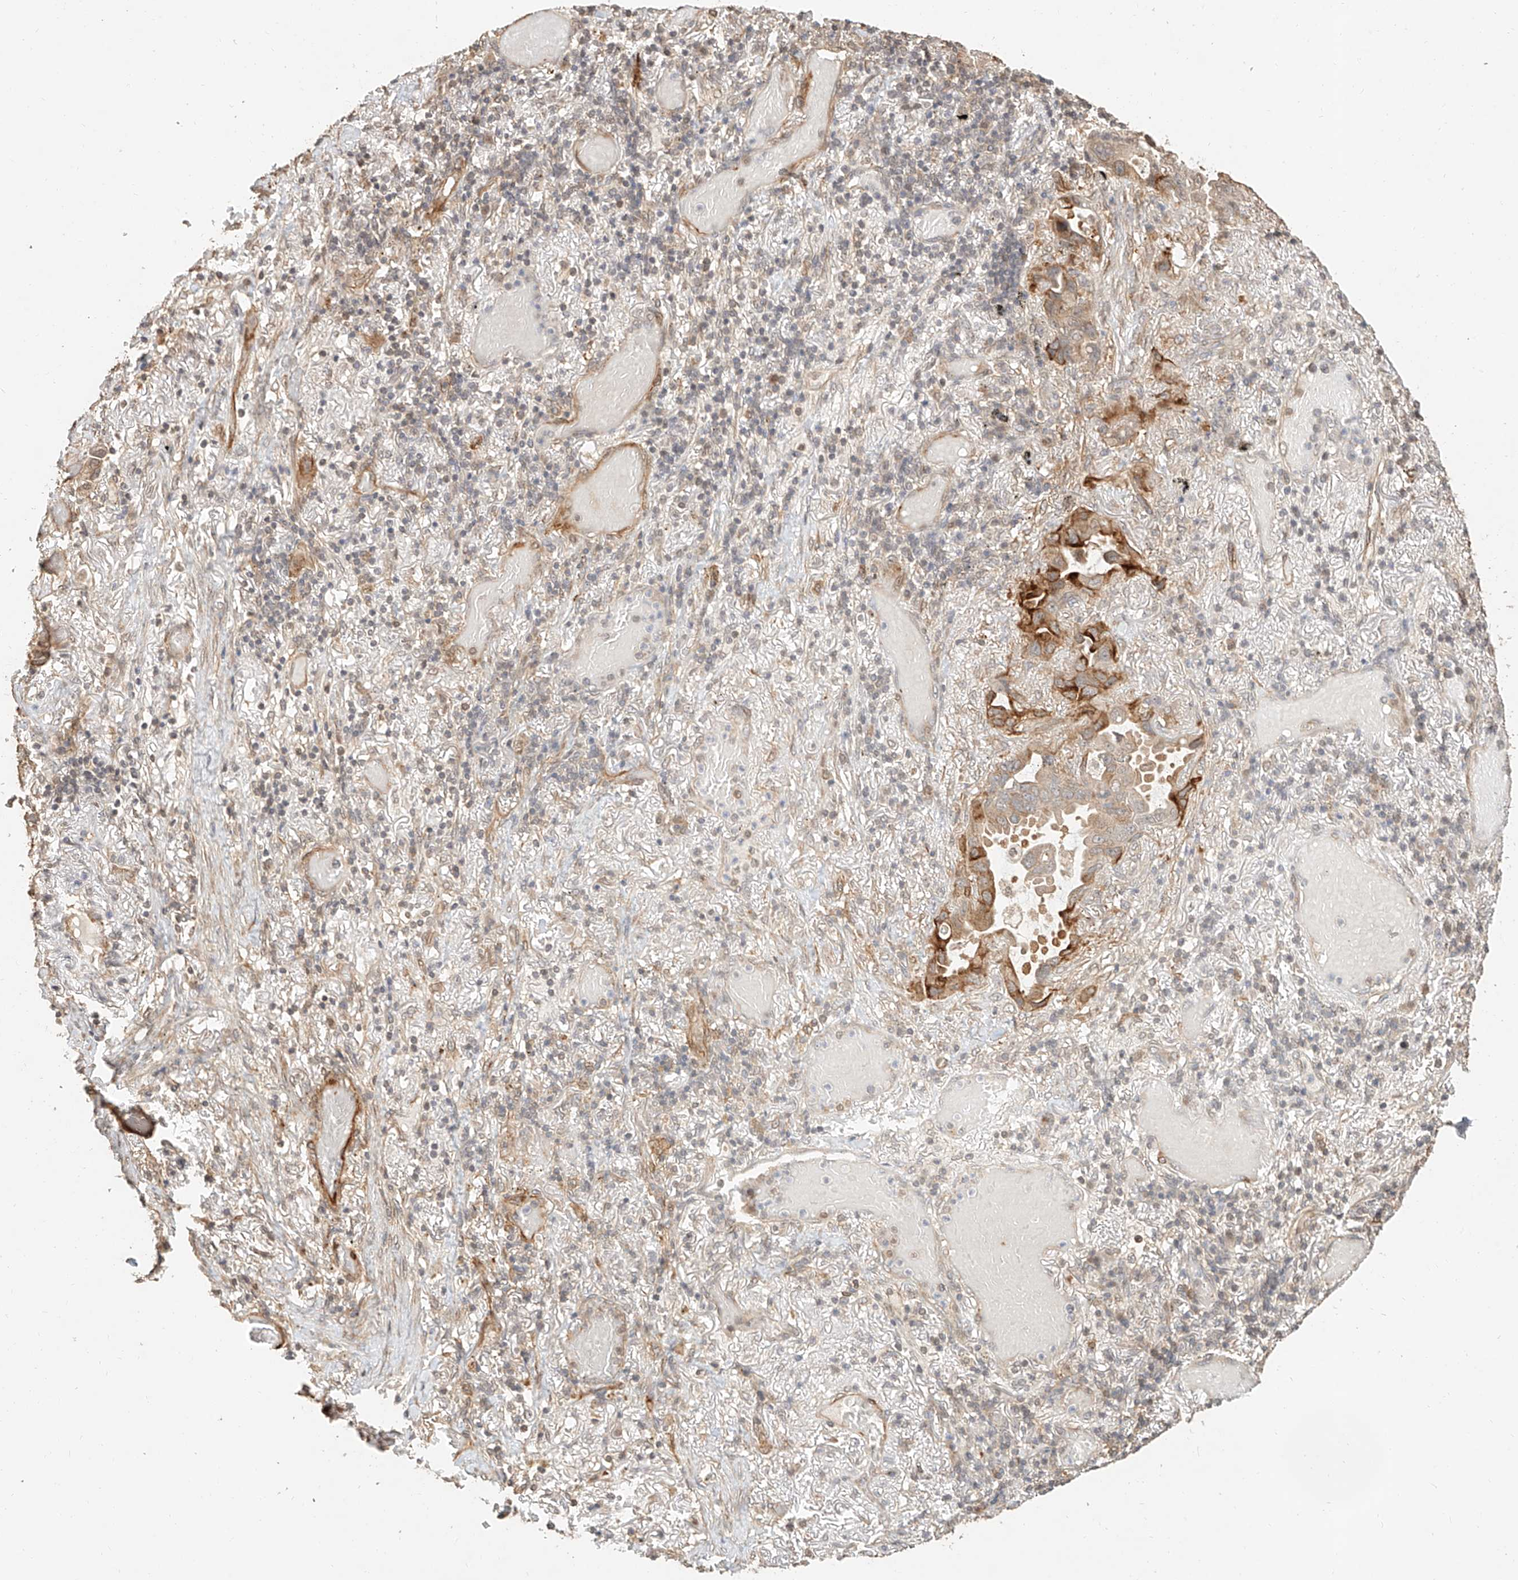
{"staining": {"intensity": "moderate", "quantity": "<25%", "location": "cytoplasmic/membranous"}, "tissue": "lung cancer", "cell_type": "Tumor cells", "image_type": "cancer", "snomed": [{"axis": "morphology", "description": "Adenocarcinoma, NOS"}, {"axis": "topography", "description": "Lung"}], "caption": "Immunohistochemical staining of lung adenocarcinoma displays moderate cytoplasmic/membranous protein expression in approximately <25% of tumor cells. Immunohistochemistry (ihc) stains the protein of interest in brown and the nuclei are stained blue.", "gene": "NAP1L1", "patient": {"sex": "male", "age": 64}}